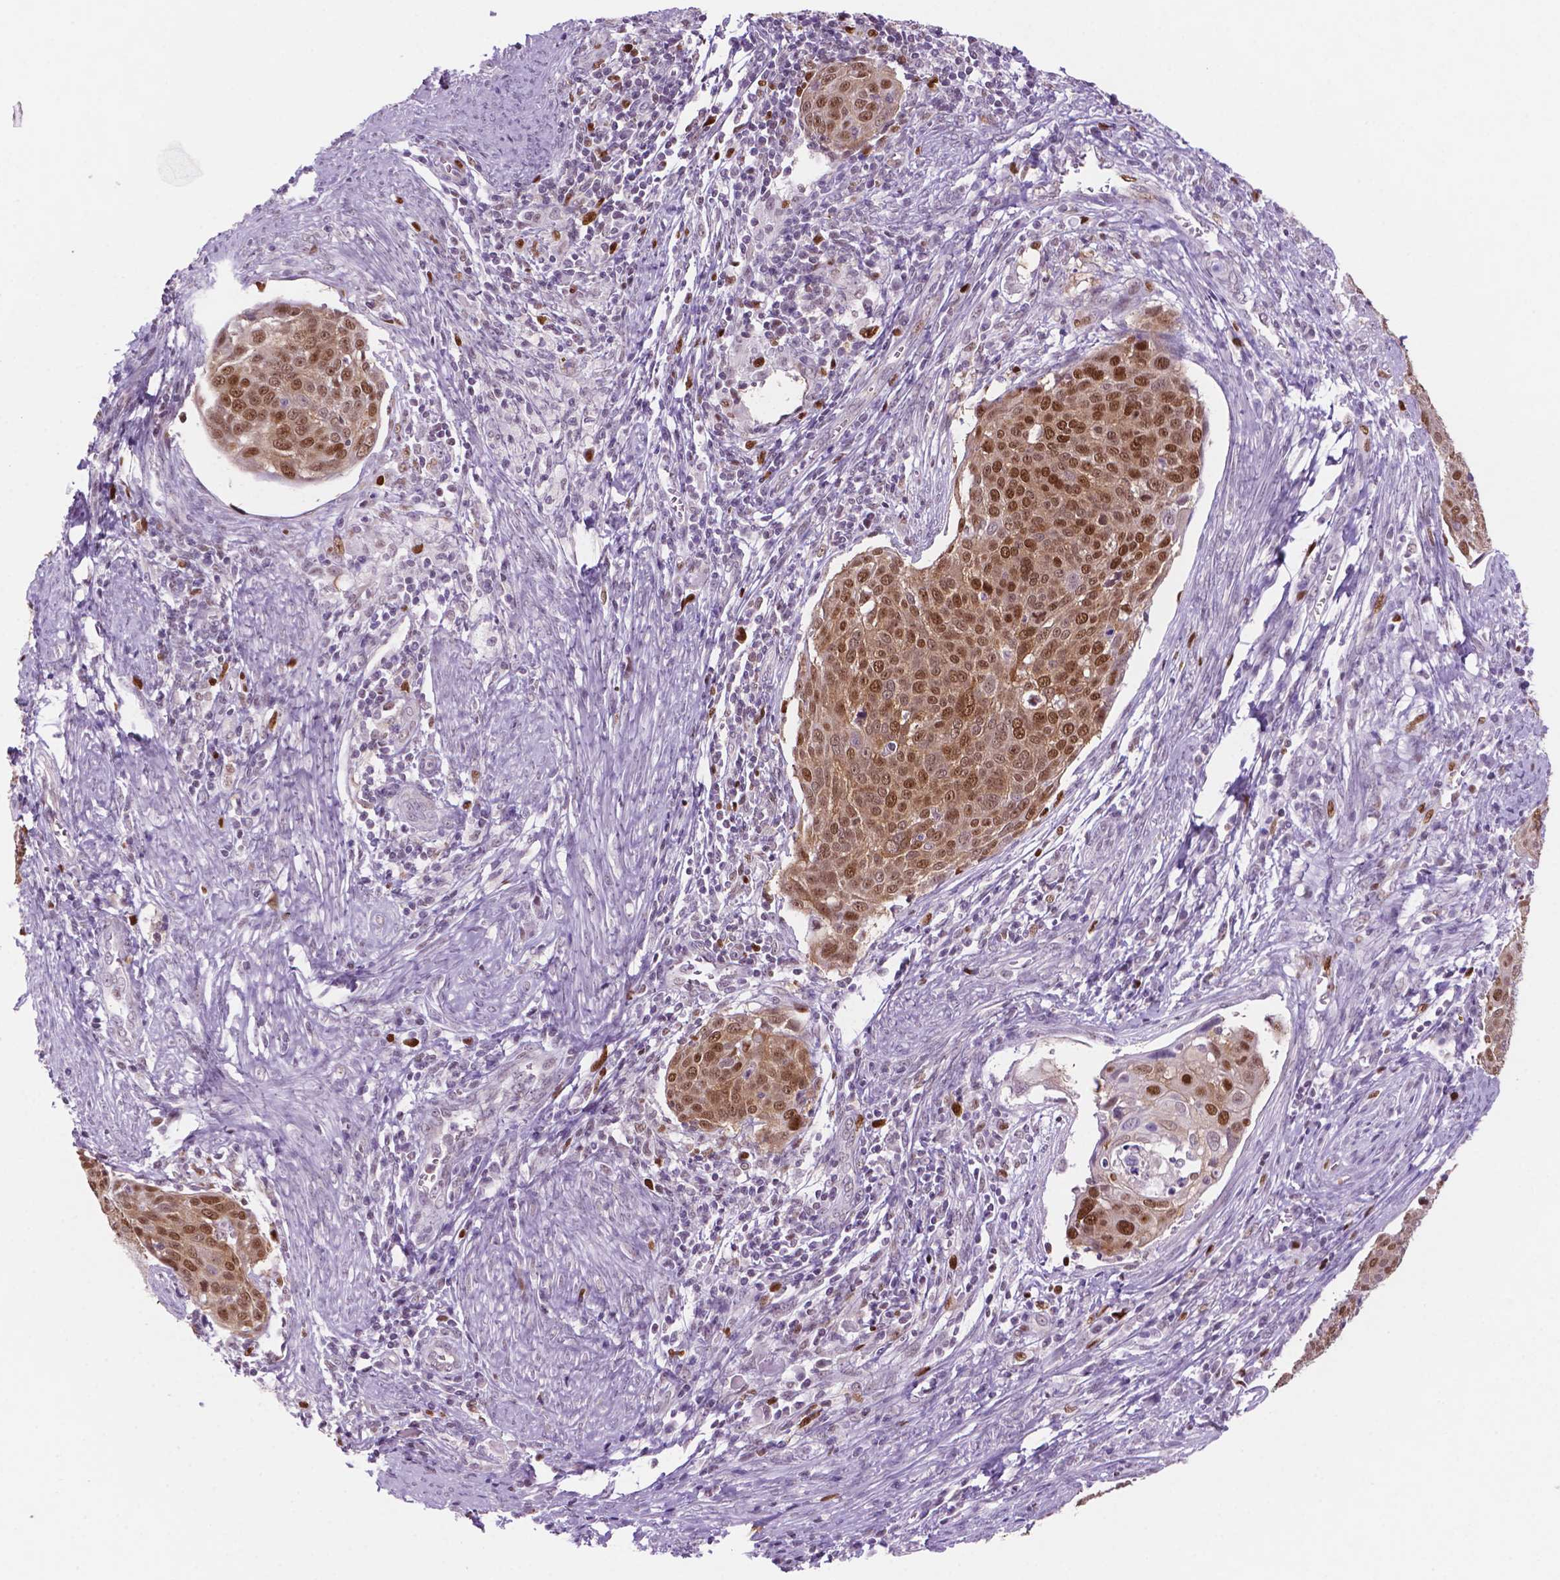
{"staining": {"intensity": "moderate", "quantity": ">75%", "location": "nuclear"}, "tissue": "cervical cancer", "cell_type": "Tumor cells", "image_type": "cancer", "snomed": [{"axis": "morphology", "description": "Squamous cell carcinoma, NOS"}, {"axis": "topography", "description": "Cervix"}], "caption": "Squamous cell carcinoma (cervical) stained for a protein exhibits moderate nuclear positivity in tumor cells.", "gene": "NCAPH2", "patient": {"sex": "female", "age": 39}}